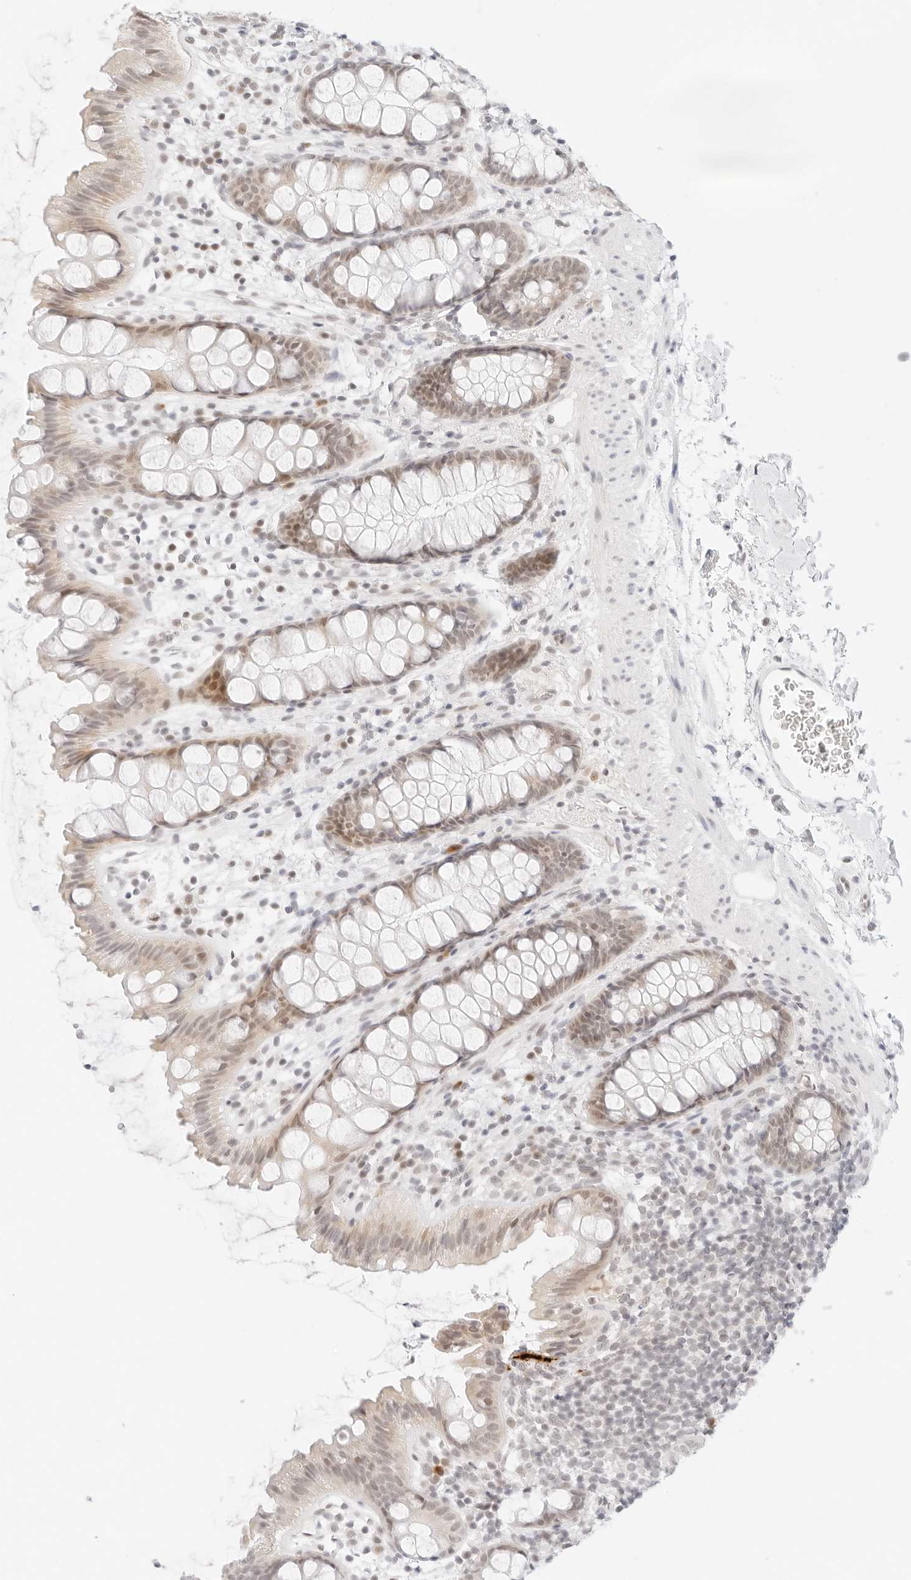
{"staining": {"intensity": "weak", "quantity": "25%-75%", "location": "nuclear"}, "tissue": "rectum", "cell_type": "Glandular cells", "image_type": "normal", "snomed": [{"axis": "morphology", "description": "Normal tissue, NOS"}, {"axis": "topography", "description": "Rectum"}], "caption": "Glandular cells display weak nuclear staining in approximately 25%-75% of cells in benign rectum.", "gene": "POLR3C", "patient": {"sex": "female", "age": 65}}